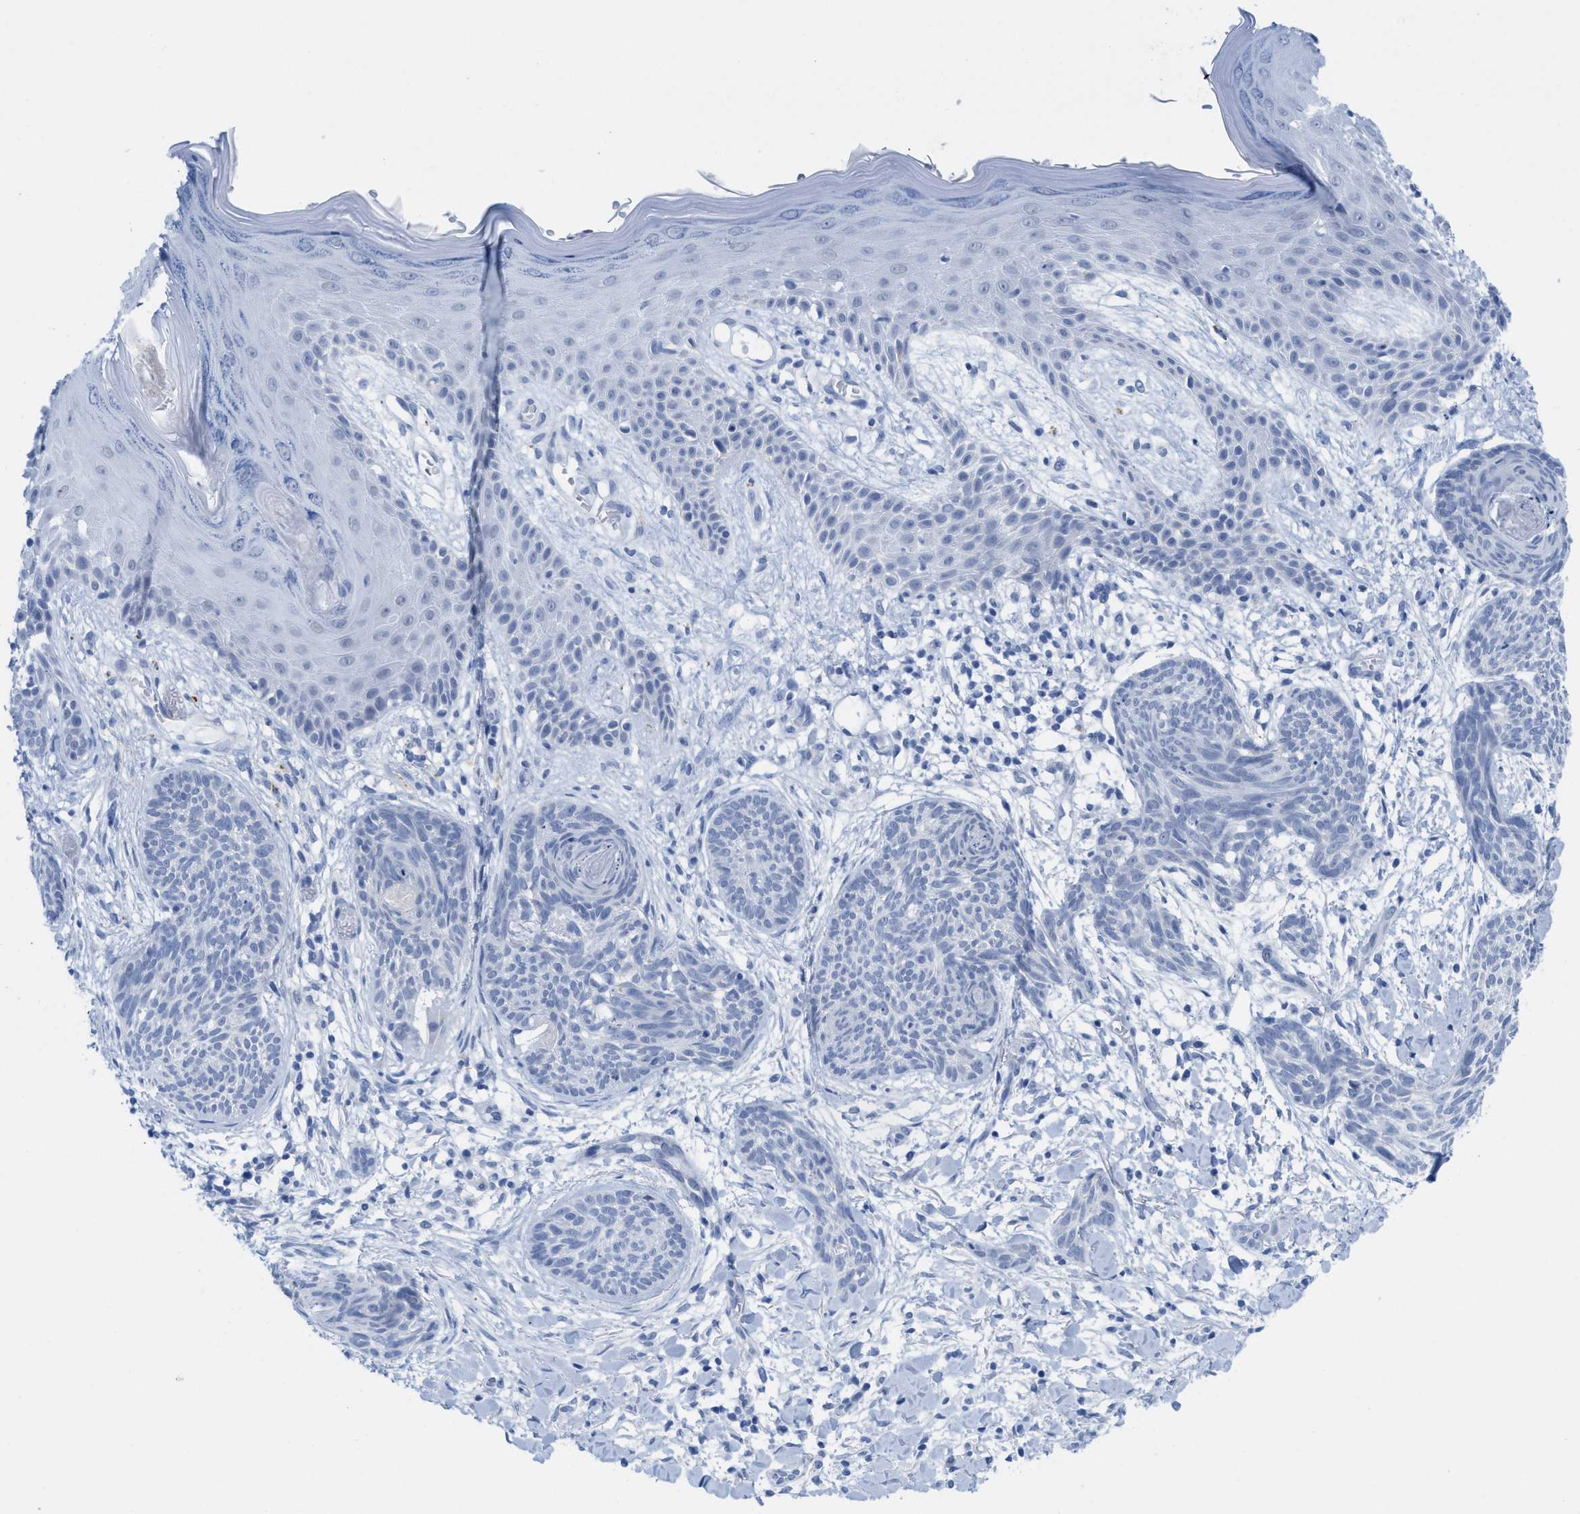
{"staining": {"intensity": "negative", "quantity": "none", "location": "none"}, "tissue": "skin cancer", "cell_type": "Tumor cells", "image_type": "cancer", "snomed": [{"axis": "morphology", "description": "Basal cell carcinoma"}, {"axis": "topography", "description": "Skin"}], "caption": "Photomicrograph shows no significant protein staining in tumor cells of basal cell carcinoma (skin). Nuclei are stained in blue.", "gene": "WDR4", "patient": {"sex": "female", "age": 59}}